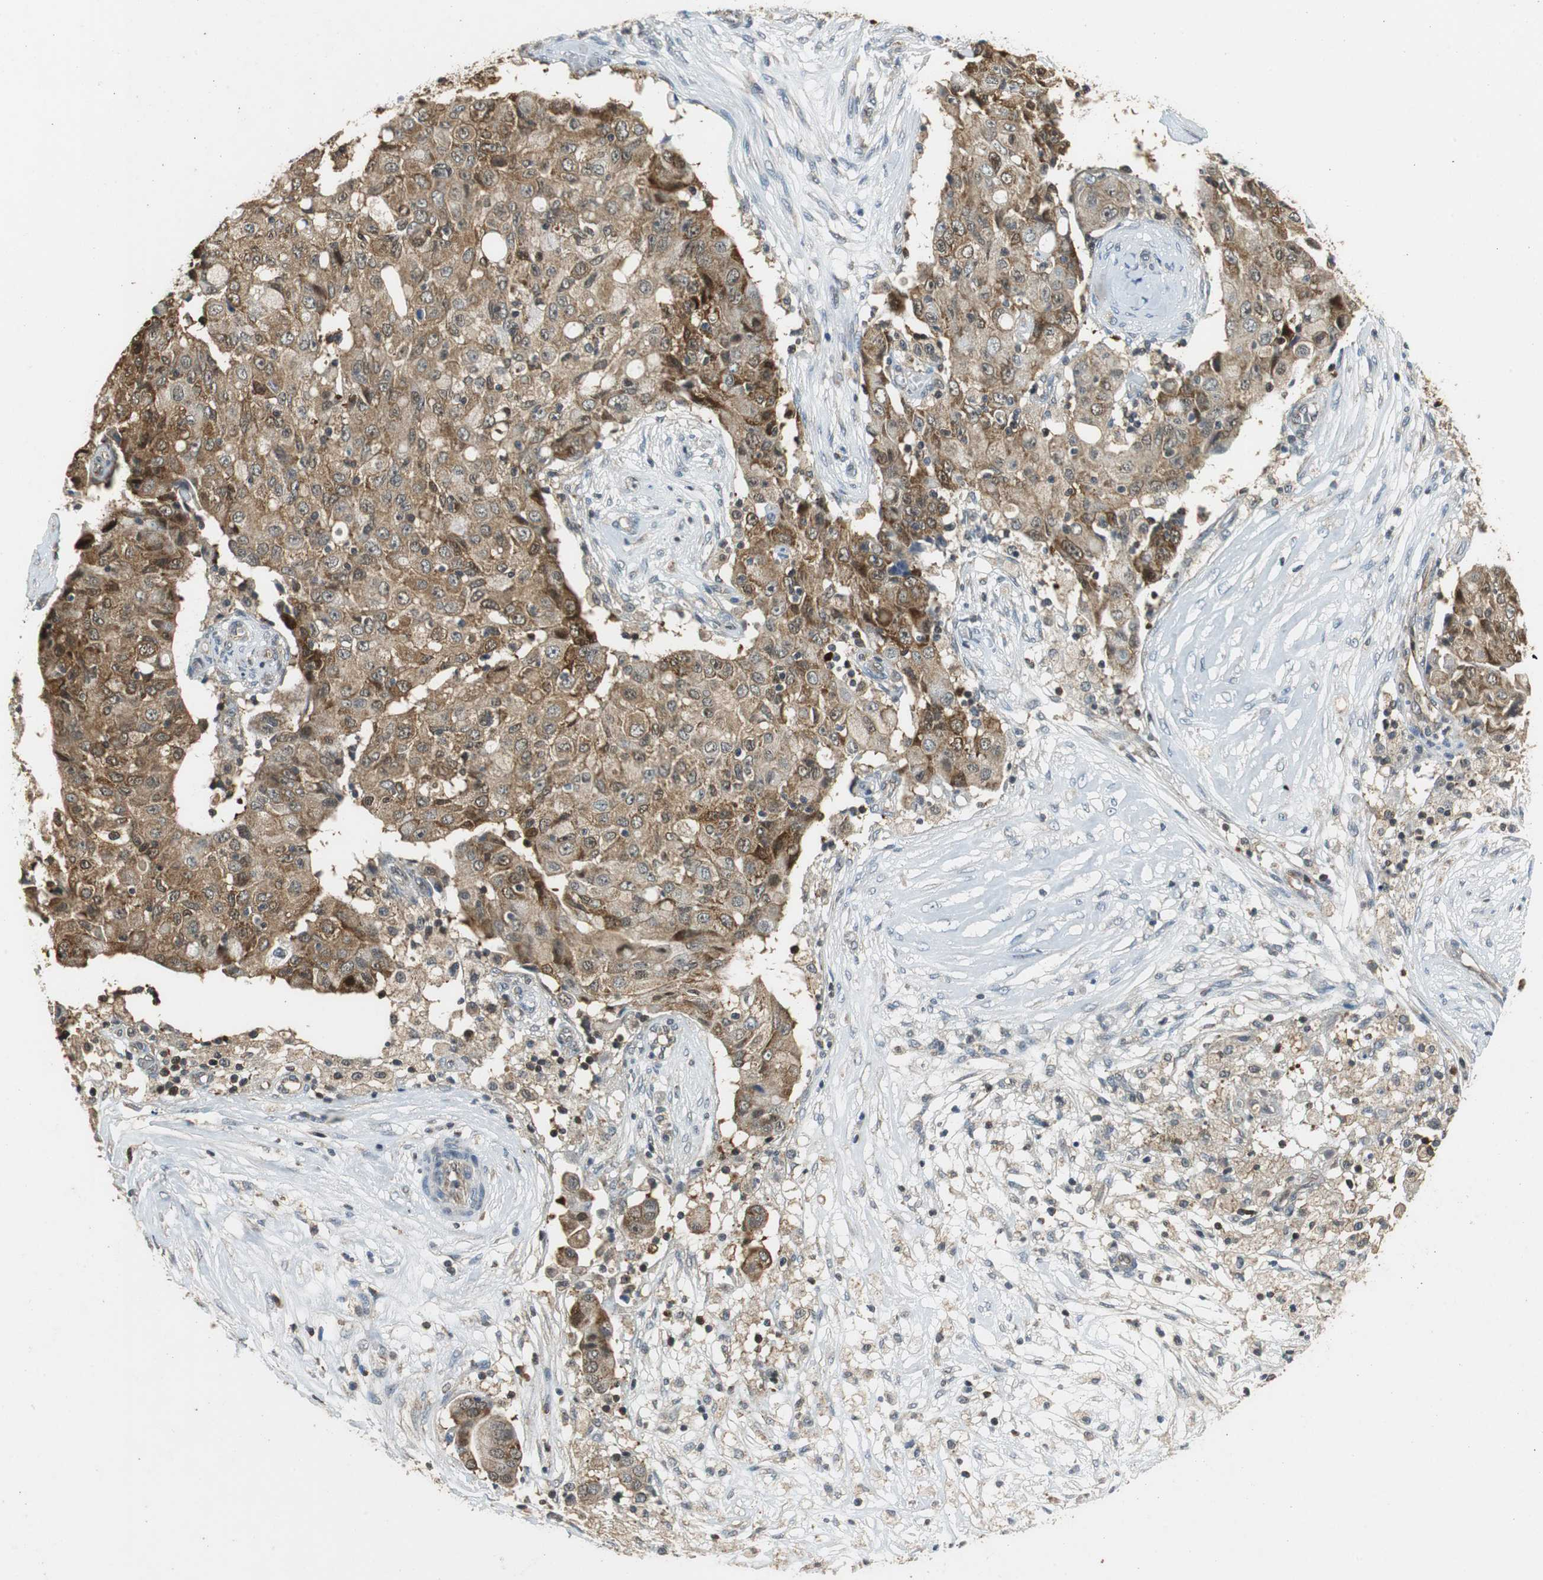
{"staining": {"intensity": "strong", "quantity": ">75%", "location": "cytoplasmic/membranous"}, "tissue": "ovarian cancer", "cell_type": "Tumor cells", "image_type": "cancer", "snomed": [{"axis": "morphology", "description": "Carcinoma, endometroid"}, {"axis": "topography", "description": "Ovary"}], "caption": "Endometroid carcinoma (ovarian) tissue exhibits strong cytoplasmic/membranous staining in approximately >75% of tumor cells The staining was performed using DAB, with brown indicating positive protein expression. Nuclei are stained blue with hematoxylin.", "gene": "GSDMD", "patient": {"sex": "female", "age": 42}}